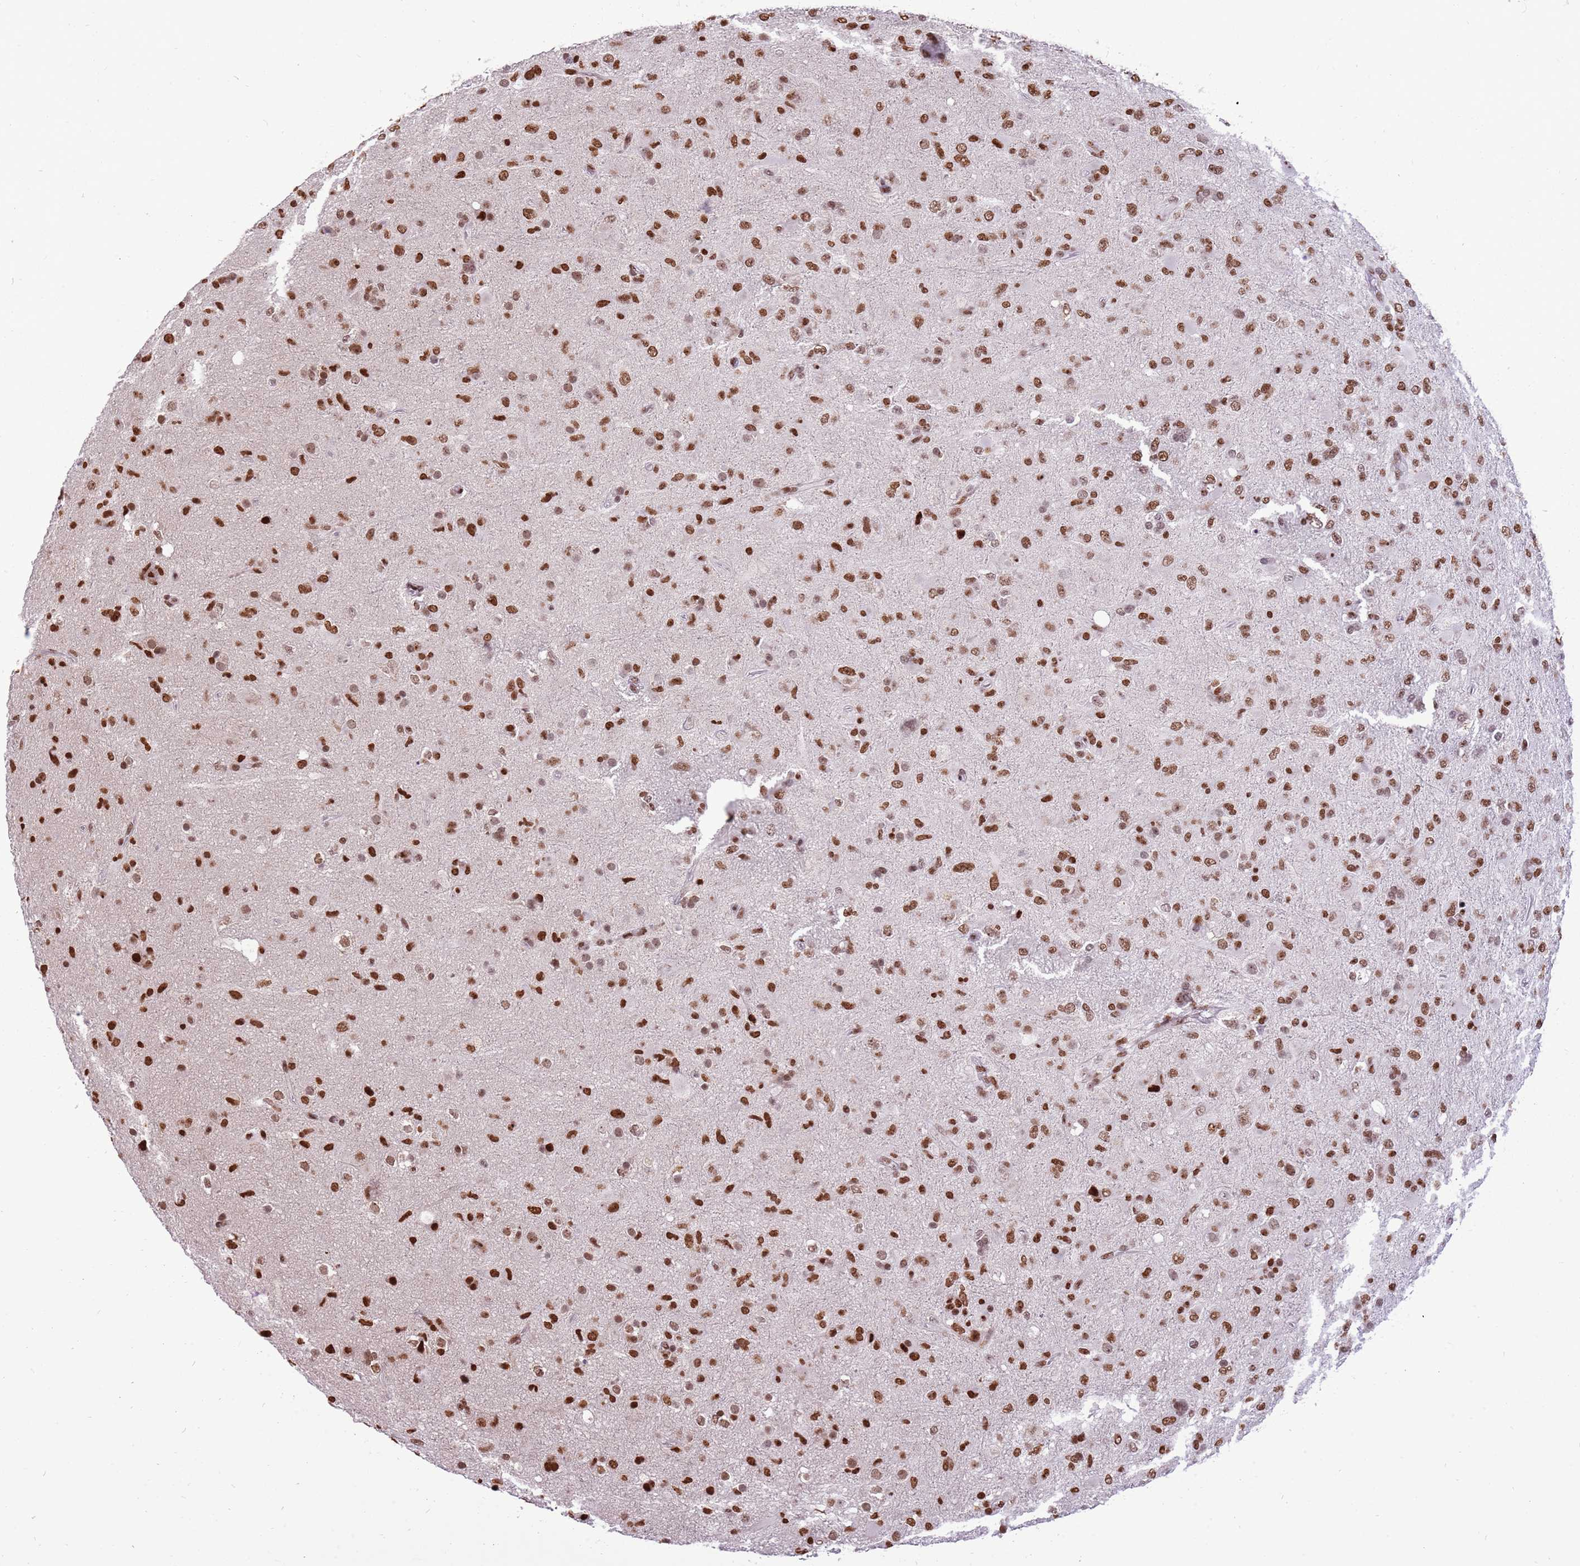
{"staining": {"intensity": "moderate", "quantity": ">75%", "location": "nuclear"}, "tissue": "glioma", "cell_type": "Tumor cells", "image_type": "cancer", "snomed": [{"axis": "morphology", "description": "Glioma, malignant, Low grade"}, {"axis": "topography", "description": "Brain"}], "caption": "Protein analysis of glioma tissue shows moderate nuclear positivity in approximately >75% of tumor cells. The staining was performed using DAB, with brown indicating positive protein expression. Nuclei are stained blue with hematoxylin.", "gene": "WASHC4", "patient": {"sex": "male", "age": 65}}